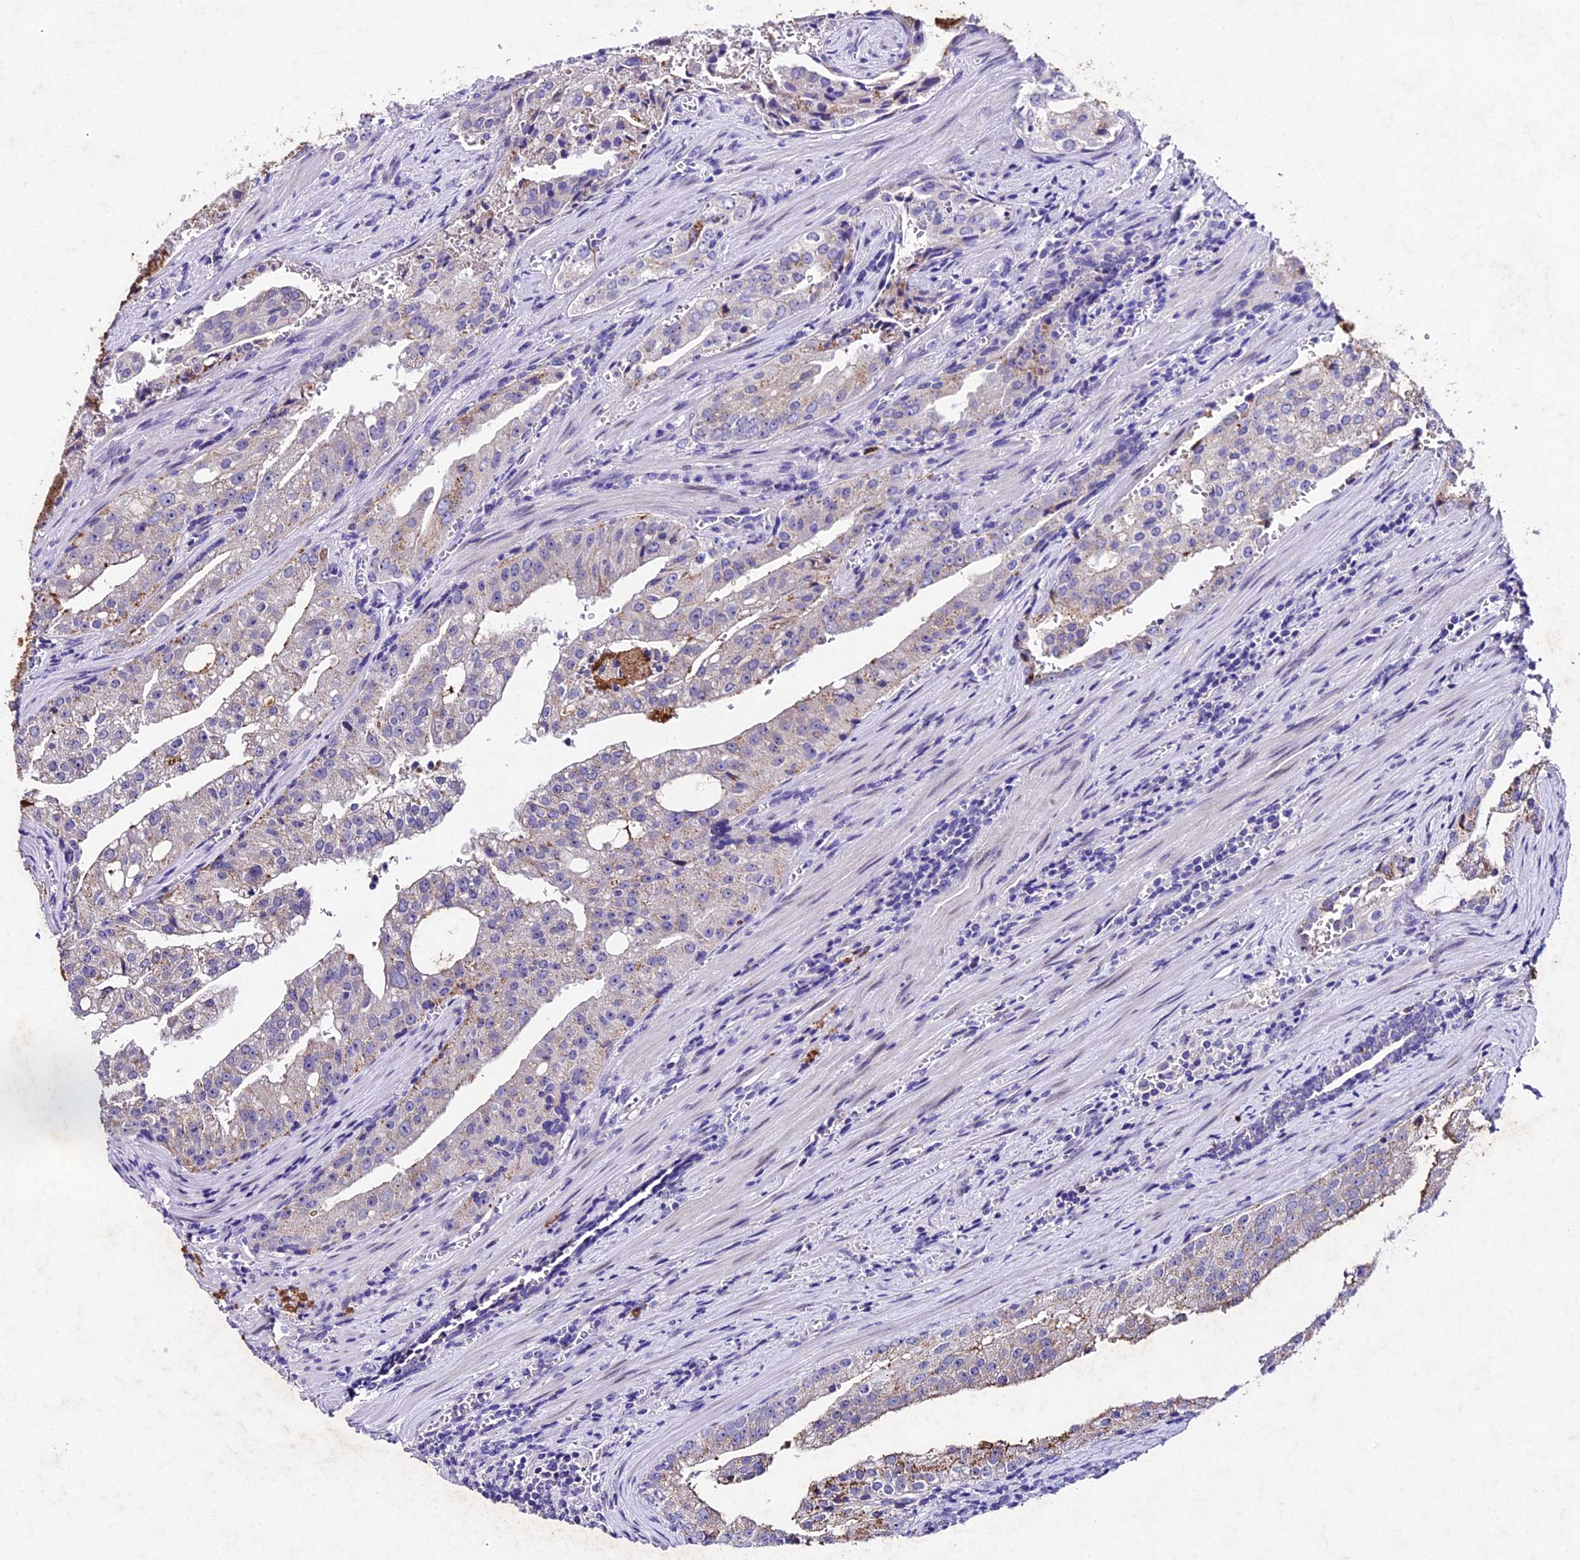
{"staining": {"intensity": "negative", "quantity": "none", "location": "none"}, "tissue": "prostate cancer", "cell_type": "Tumor cells", "image_type": "cancer", "snomed": [{"axis": "morphology", "description": "Adenocarcinoma, High grade"}, {"axis": "topography", "description": "Prostate"}], "caption": "The IHC photomicrograph has no significant expression in tumor cells of prostate cancer (adenocarcinoma (high-grade)) tissue. (DAB (3,3'-diaminobenzidine) immunohistochemistry visualized using brightfield microscopy, high magnification).", "gene": "IFT140", "patient": {"sex": "male", "age": 68}}